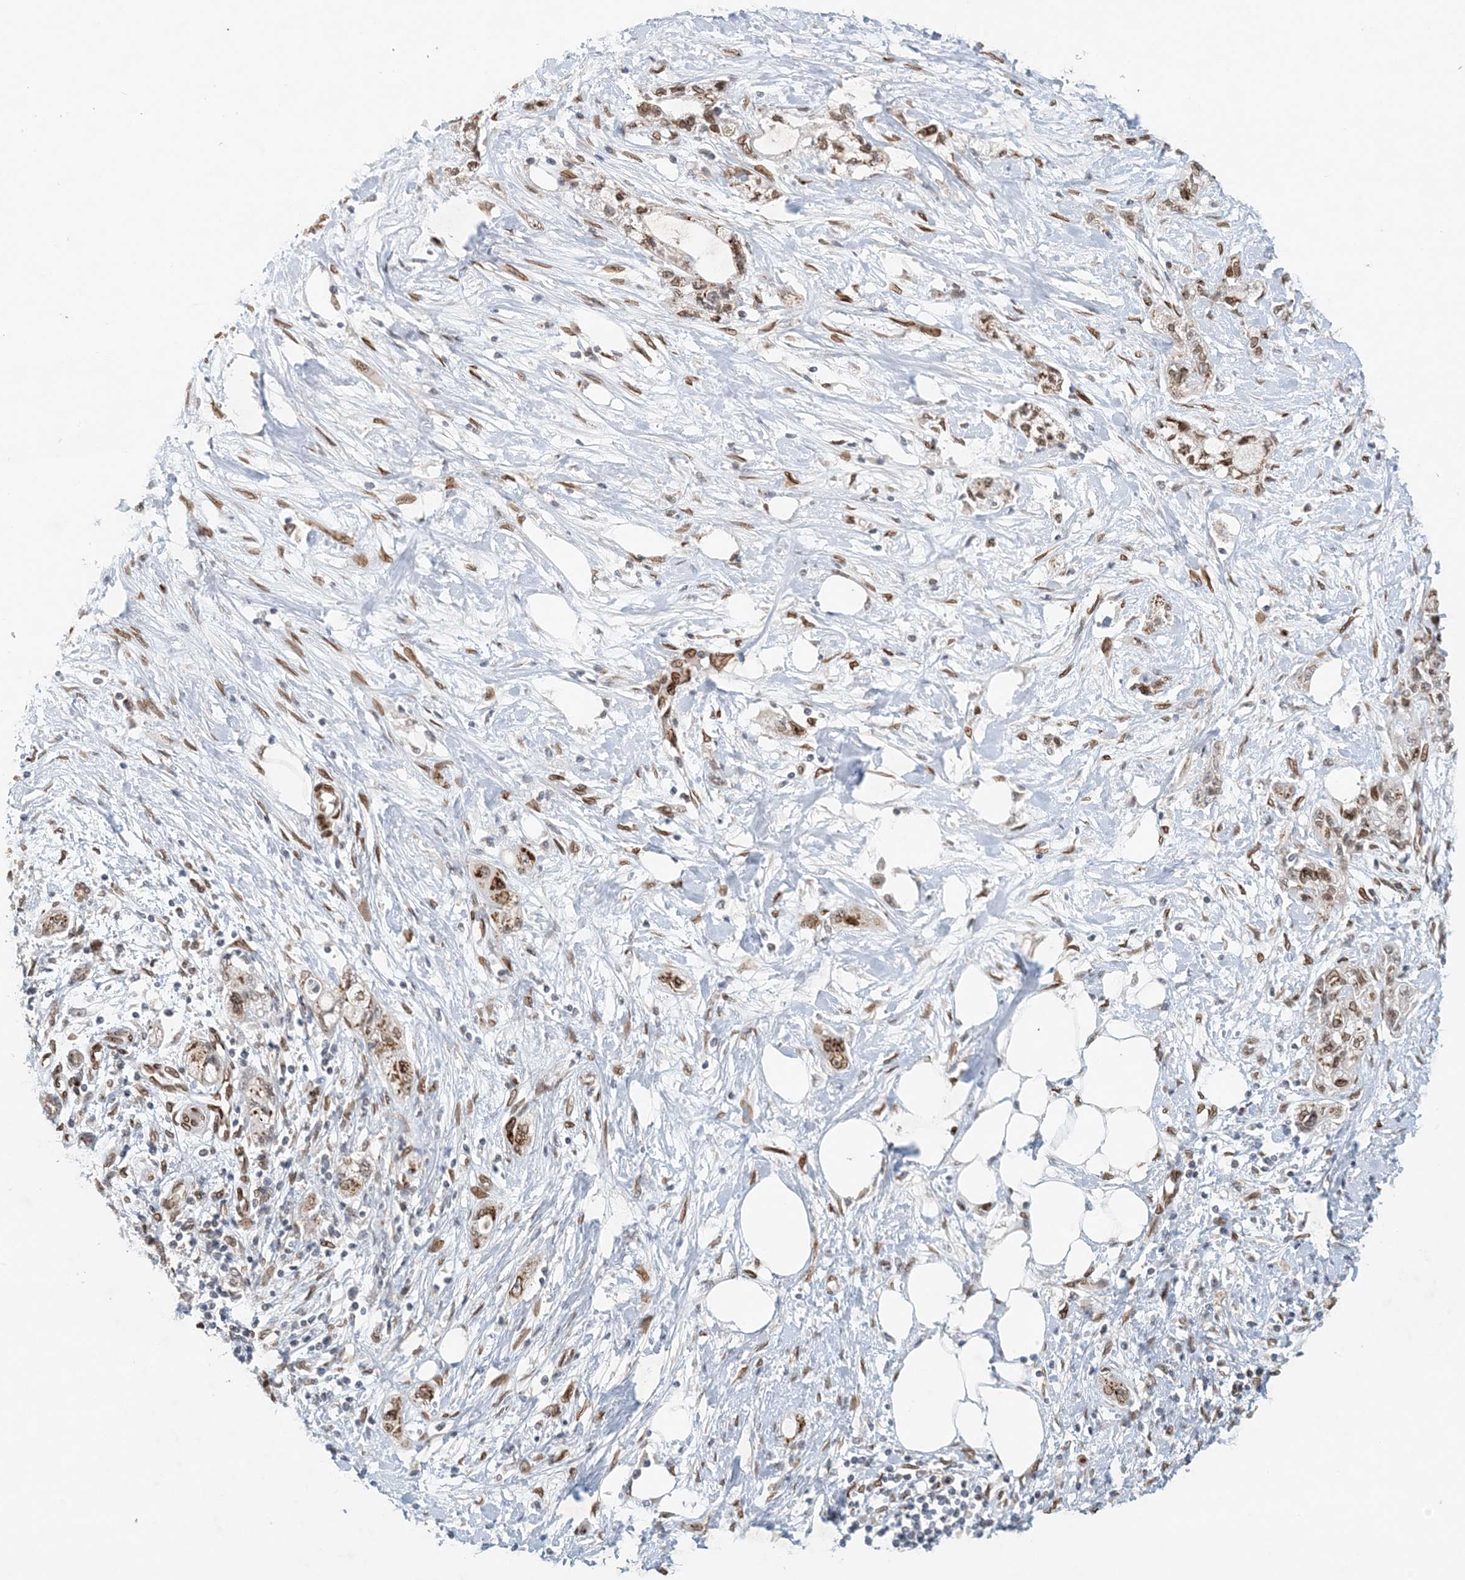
{"staining": {"intensity": "weak", "quantity": "25%-75%", "location": "cytoplasmic/membranous"}, "tissue": "pancreatic cancer", "cell_type": "Tumor cells", "image_type": "cancer", "snomed": [{"axis": "morphology", "description": "Adenocarcinoma, NOS"}, {"axis": "topography", "description": "Pancreas"}], "caption": "High-power microscopy captured an IHC micrograph of pancreatic adenocarcinoma, revealing weak cytoplasmic/membranous staining in about 25%-75% of tumor cells. The staining was performed using DAB (3,3'-diaminobenzidine) to visualize the protein expression in brown, while the nuclei were stained in blue with hematoxylin (Magnification: 20x).", "gene": "SLC35A2", "patient": {"sex": "male", "age": 70}}